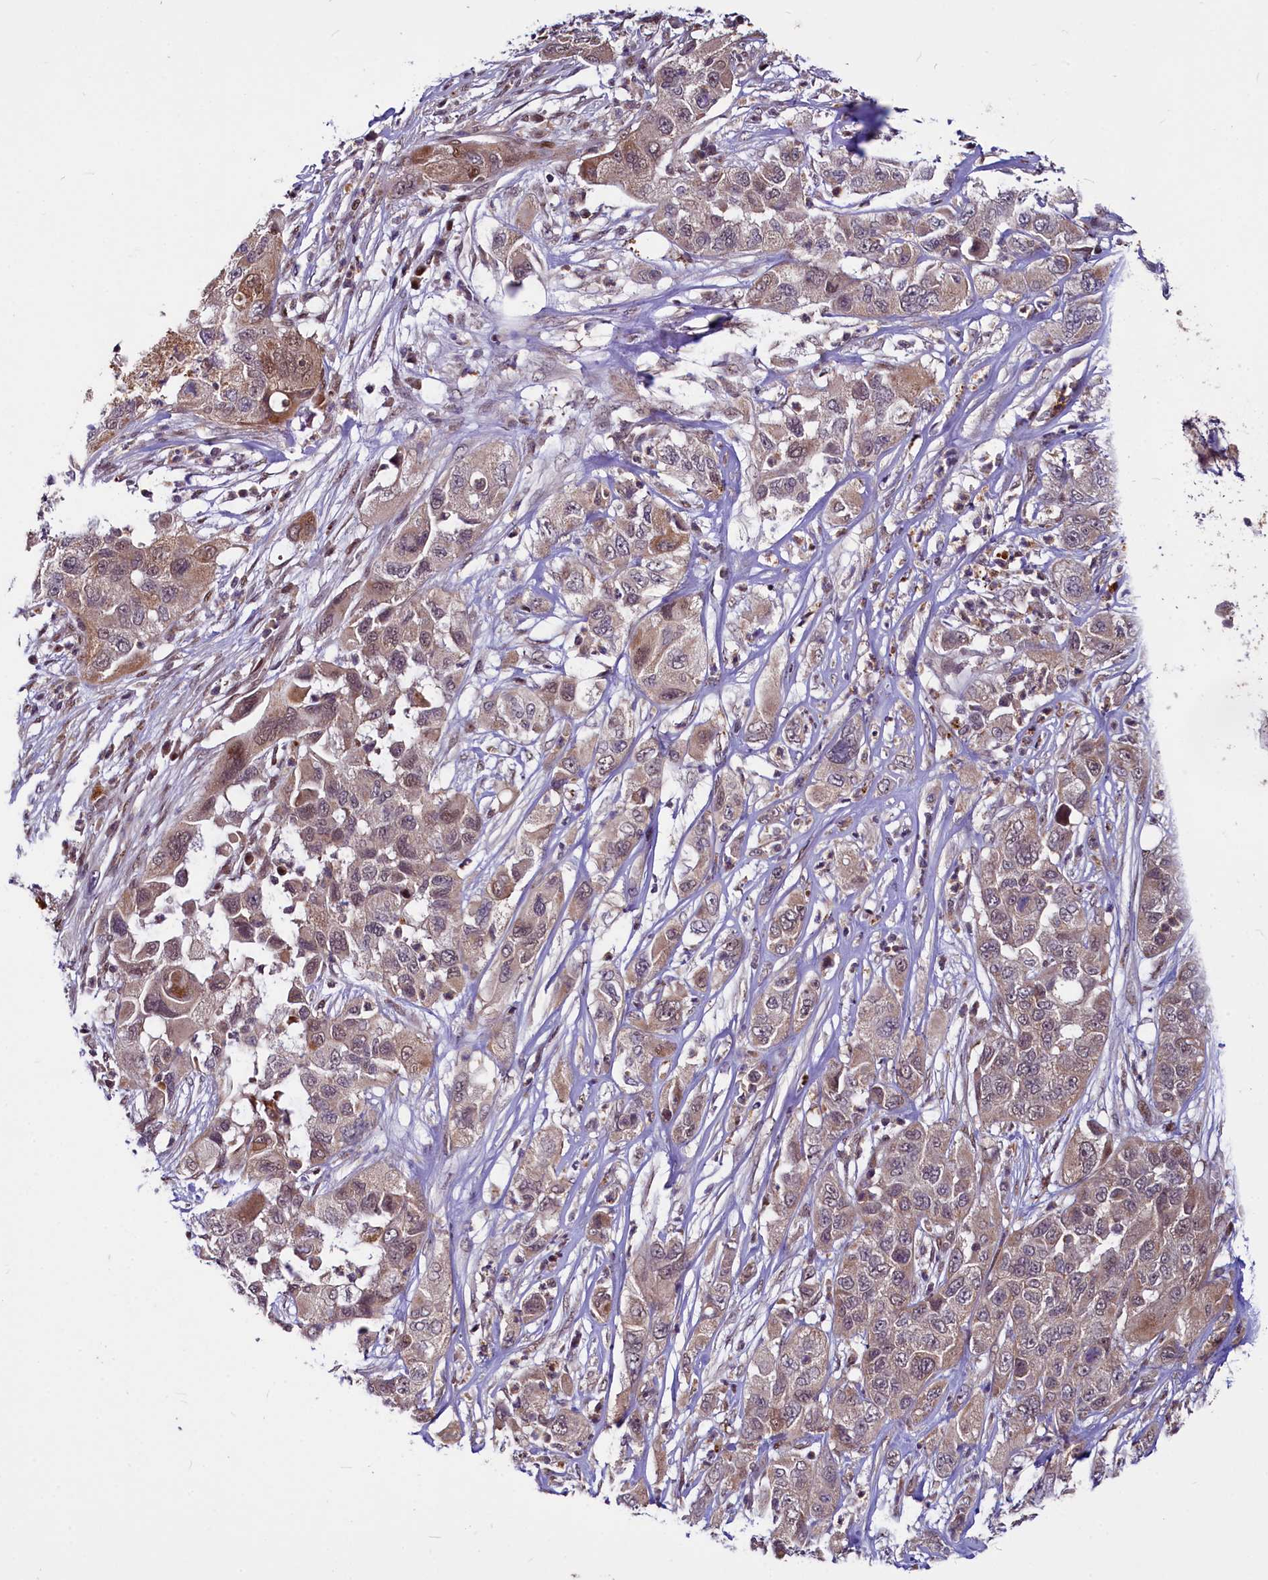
{"staining": {"intensity": "weak", "quantity": "25%-75%", "location": "cytoplasmic/membranous,nuclear"}, "tissue": "pancreatic cancer", "cell_type": "Tumor cells", "image_type": "cancer", "snomed": [{"axis": "morphology", "description": "Adenocarcinoma, NOS"}, {"axis": "topography", "description": "Pancreas"}], "caption": "Protein expression analysis of pancreatic cancer displays weak cytoplasmic/membranous and nuclear staining in approximately 25%-75% of tumor cells. The staining was performed using DAB (3,3'-diaminobenzidine), with brown indicating positive protein expression. Nuclei are stained blue with hematoxylin.", "gene": "MAML2", "patient": {"sex": "female", "age": 78}}